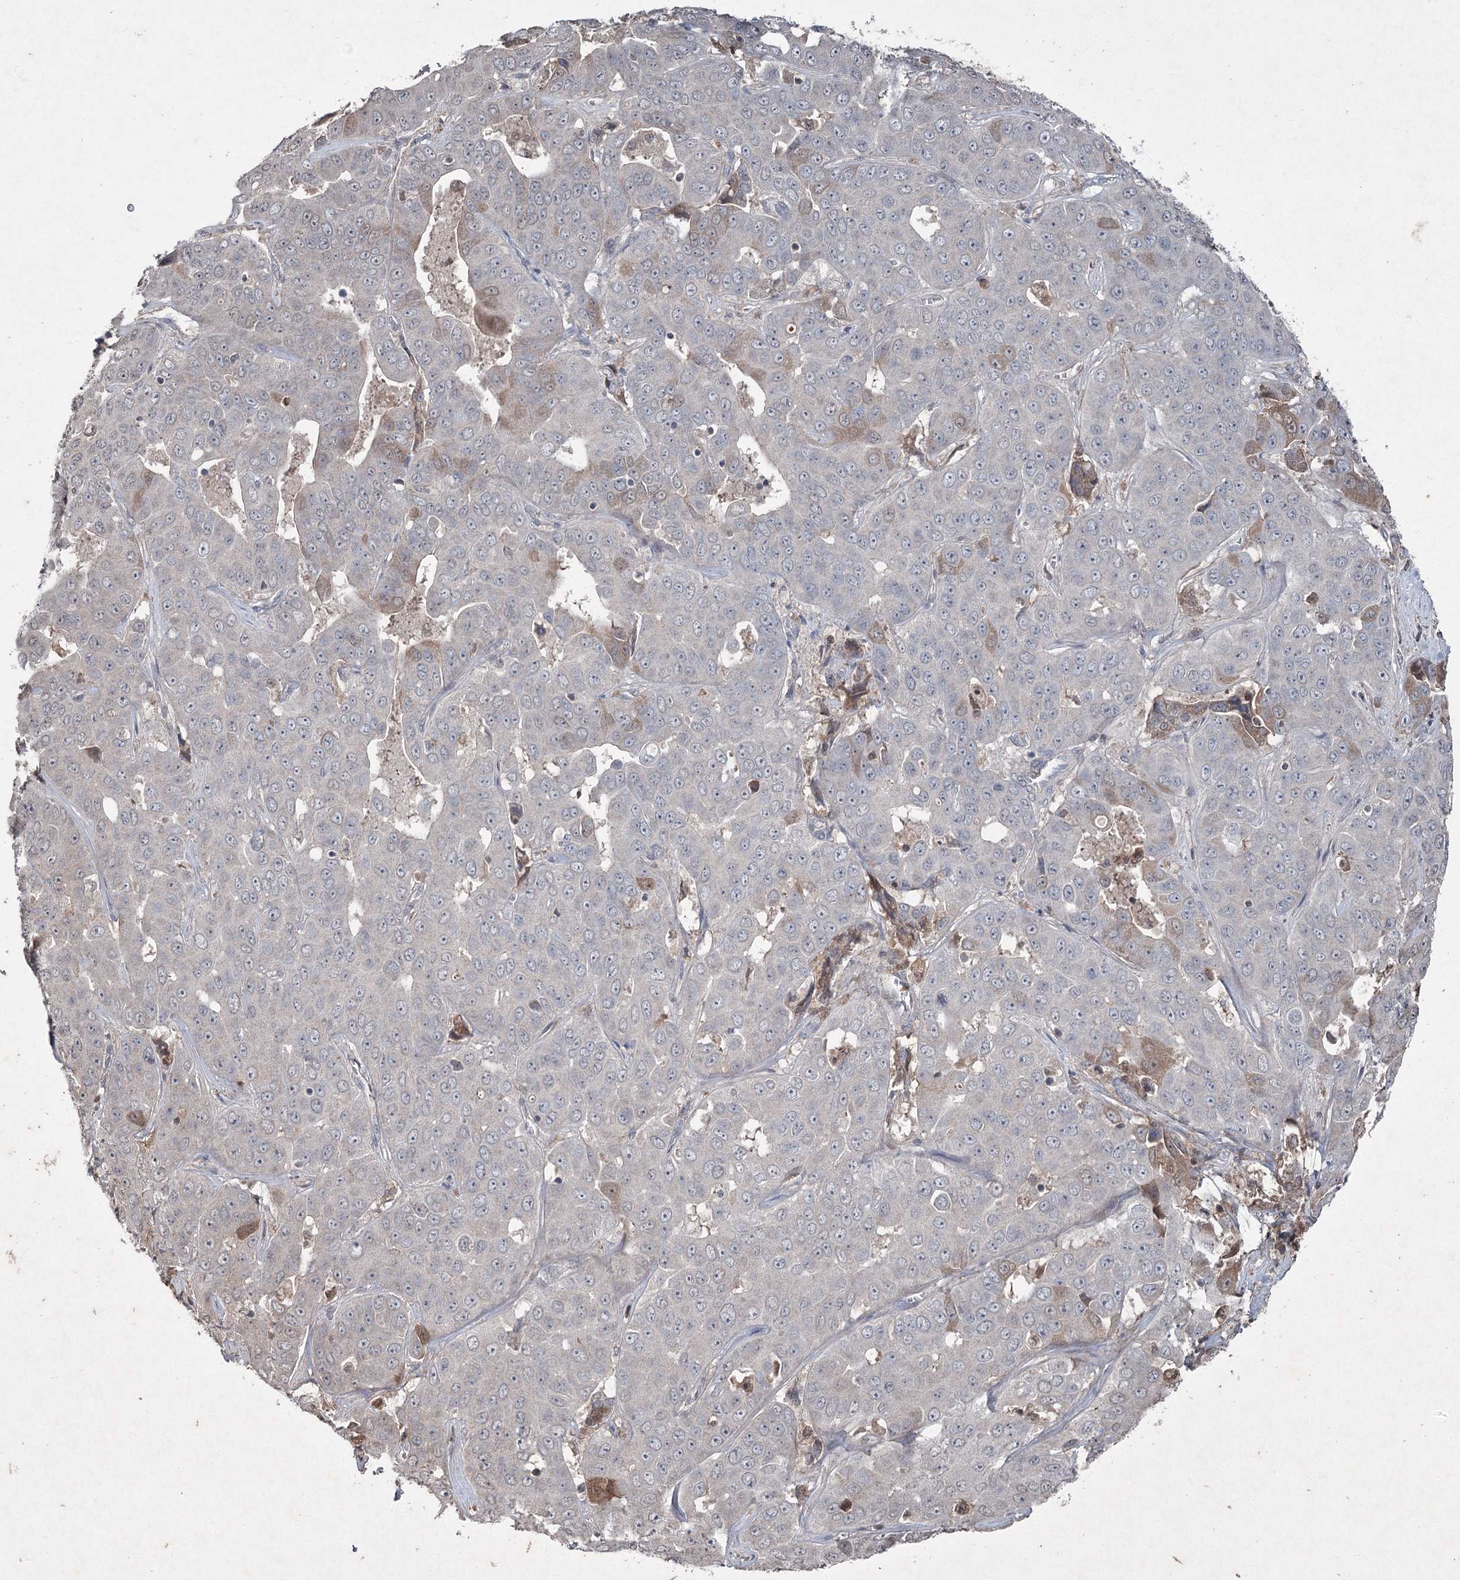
{"staining": {"intensity": "negative", "quantity": "none", "location": "none"}, "tissue": "liver cancer", "cell_type": "Tumor cells", "image_type": "cancer", "snomed": [{"axis": "morphology", "description": "Cholangiocarcinoma"}, {"axis": "topography", "description": "Liver"}], "caption": "High magnification brightfield microscopy of liver cholangiocarcinoma stained with DAB (brown) and counterstained with hematoxylin (blue): tumor cells show no significant staining.", "gene": "PGLYRP2", "patient": {"sex": "female", "age": 52}}